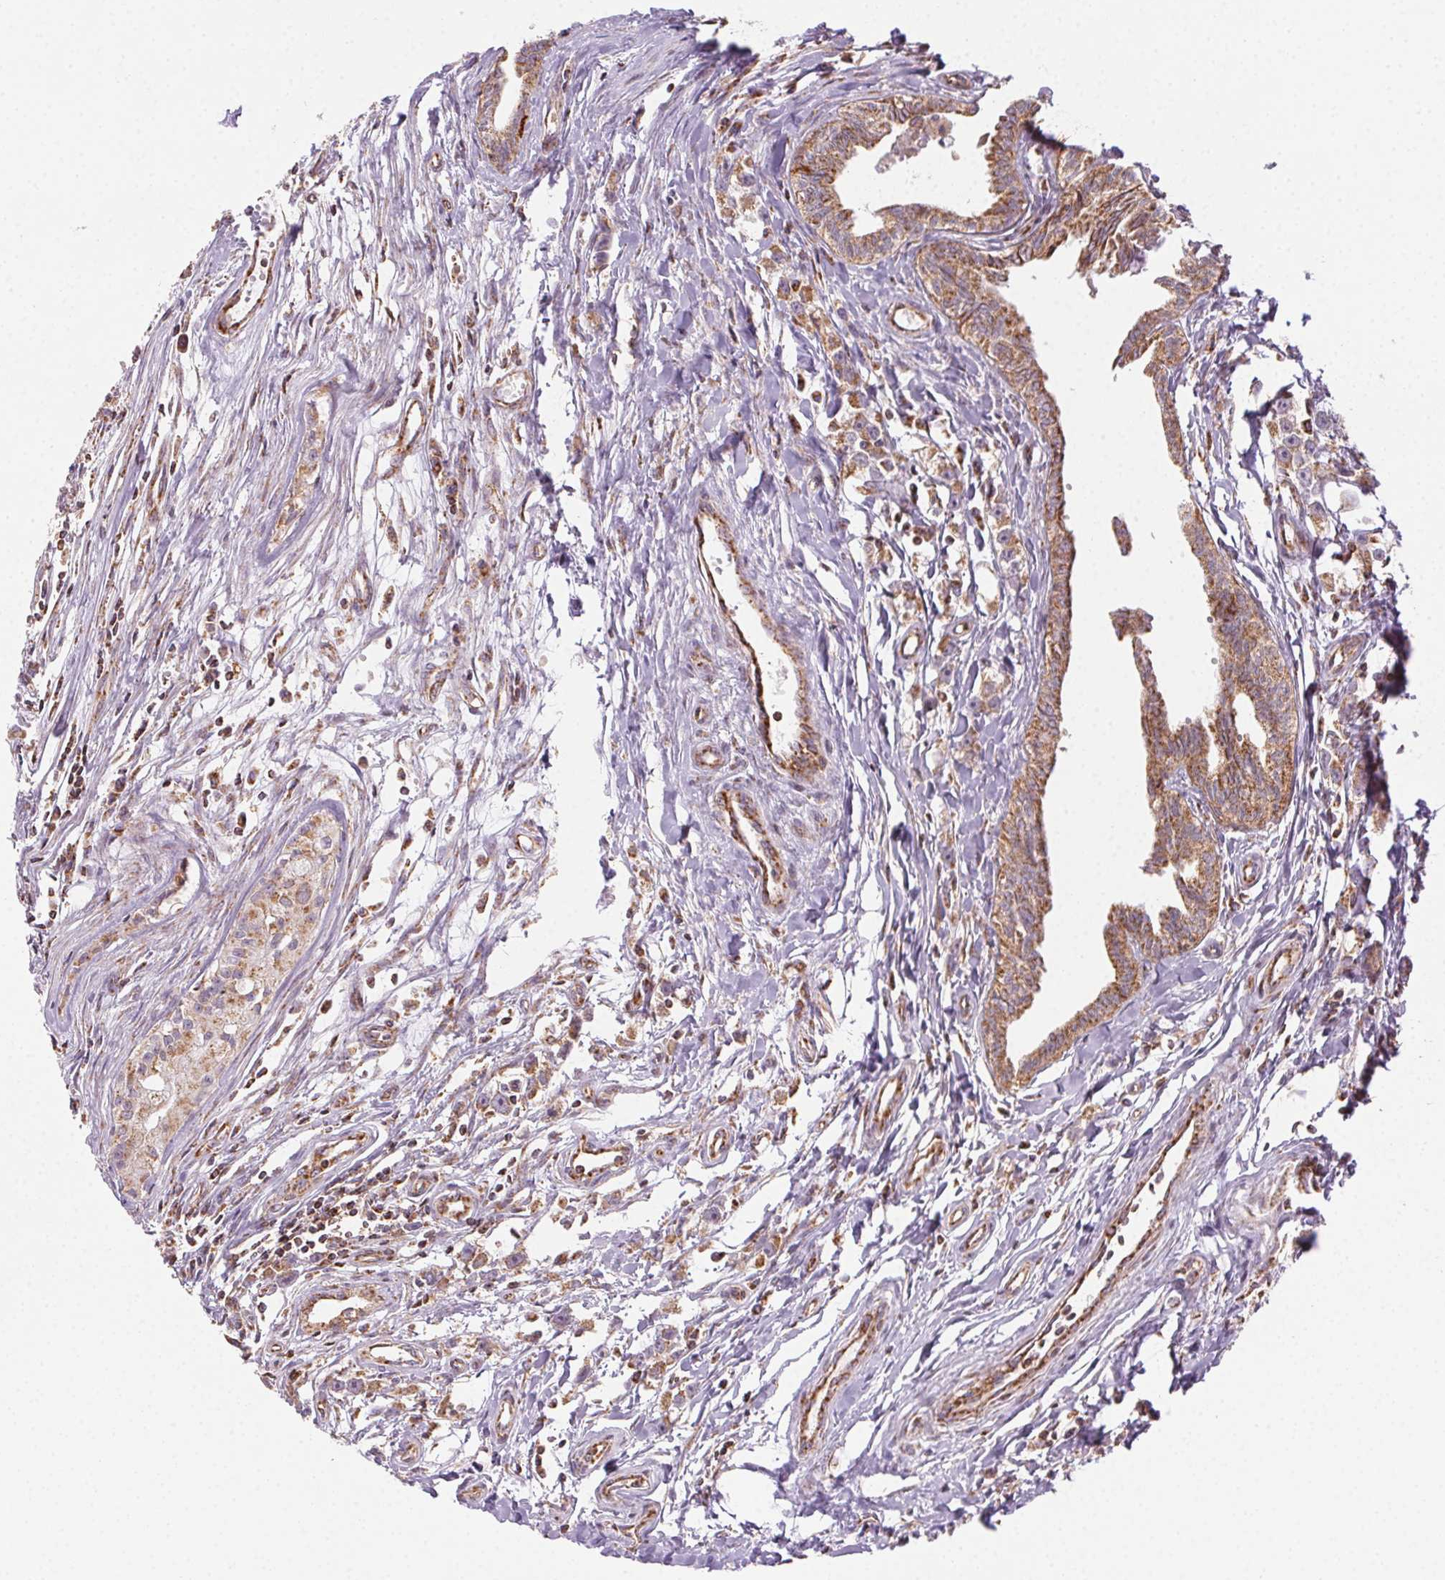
{"staining": {"intensity": "moderate", "quantity": ">75%", "location": "cytoplasmic/membranous"}, "tissue": "testis cancer", "cell_type": "Tumor cells", "image_type": "cancer", "snomed": [{"axis": "morphology", "description": "Carcinoma, Embryonal, NOS"}, {"axis": "morphology", "description": "Teratoma, malignant, NOS"}, {"axis": "topography", "description": "Testis"}], "caption": "Moderate cytoplasmic/membranous positivity is identified in approximately >75% of tumor cells in testis cancer.", "gene": "CLPB", "patient": {"sex": "male", "age": 24}}